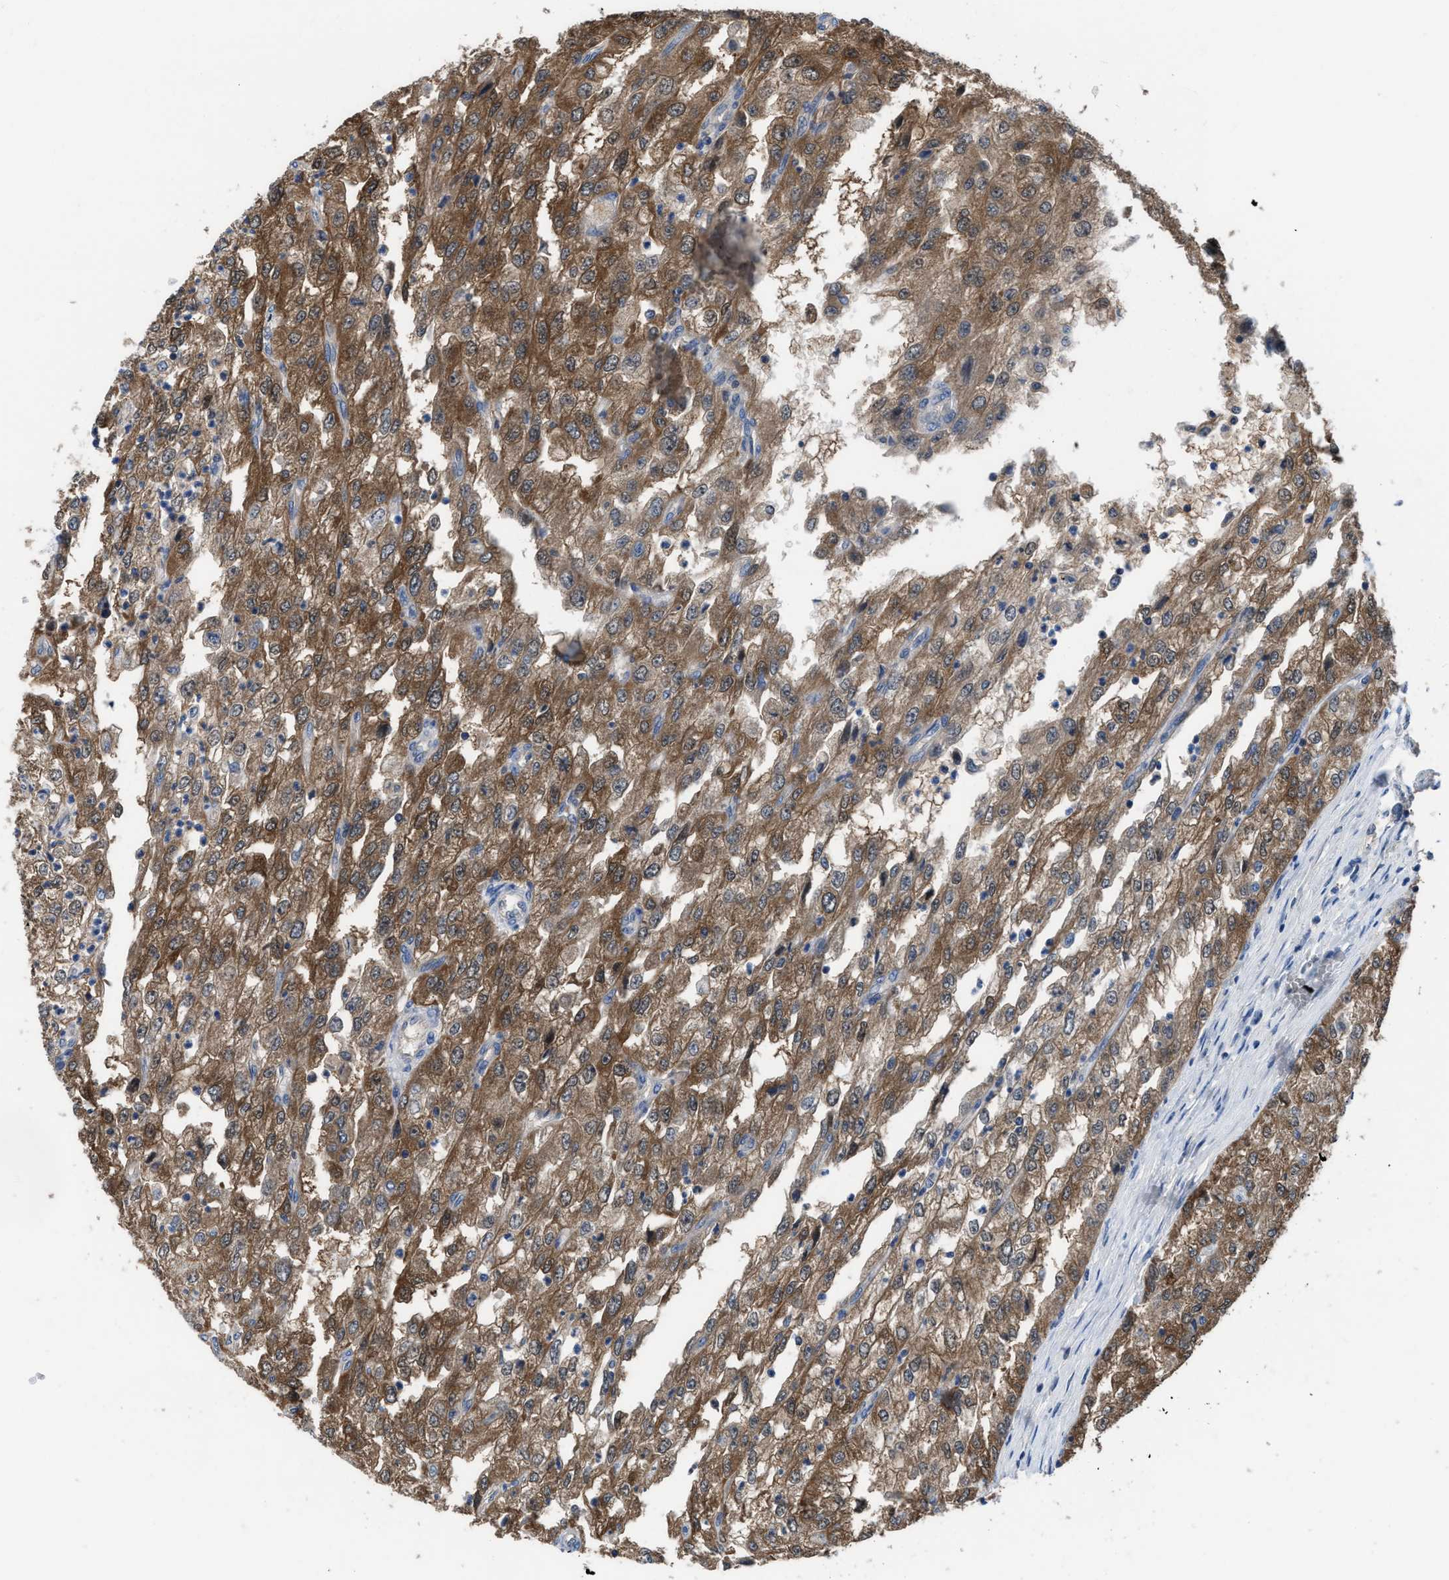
{"staining": {"intensity": "moderate", "quantity": ">75%", "location": "cytoplasmic/membranous"}, "tissue": "renal cancer", "cell_type": "Tumor cells", "image_type": "cancer", "snomed": [{"axis": "morphology", "description": "Adenocarcinoma, NOS"}, {"axis": "topography", "description": "Kidney"}], "caption": "The immunohistochemical stain labels moderate cytoplasmic/membranous positivity in tumor cells of renal cancer tissue. (IHC, brightfield microscopy, high magnification).", "gene": "NUDT5", "patient": {"sex": "female", "age": 54}}